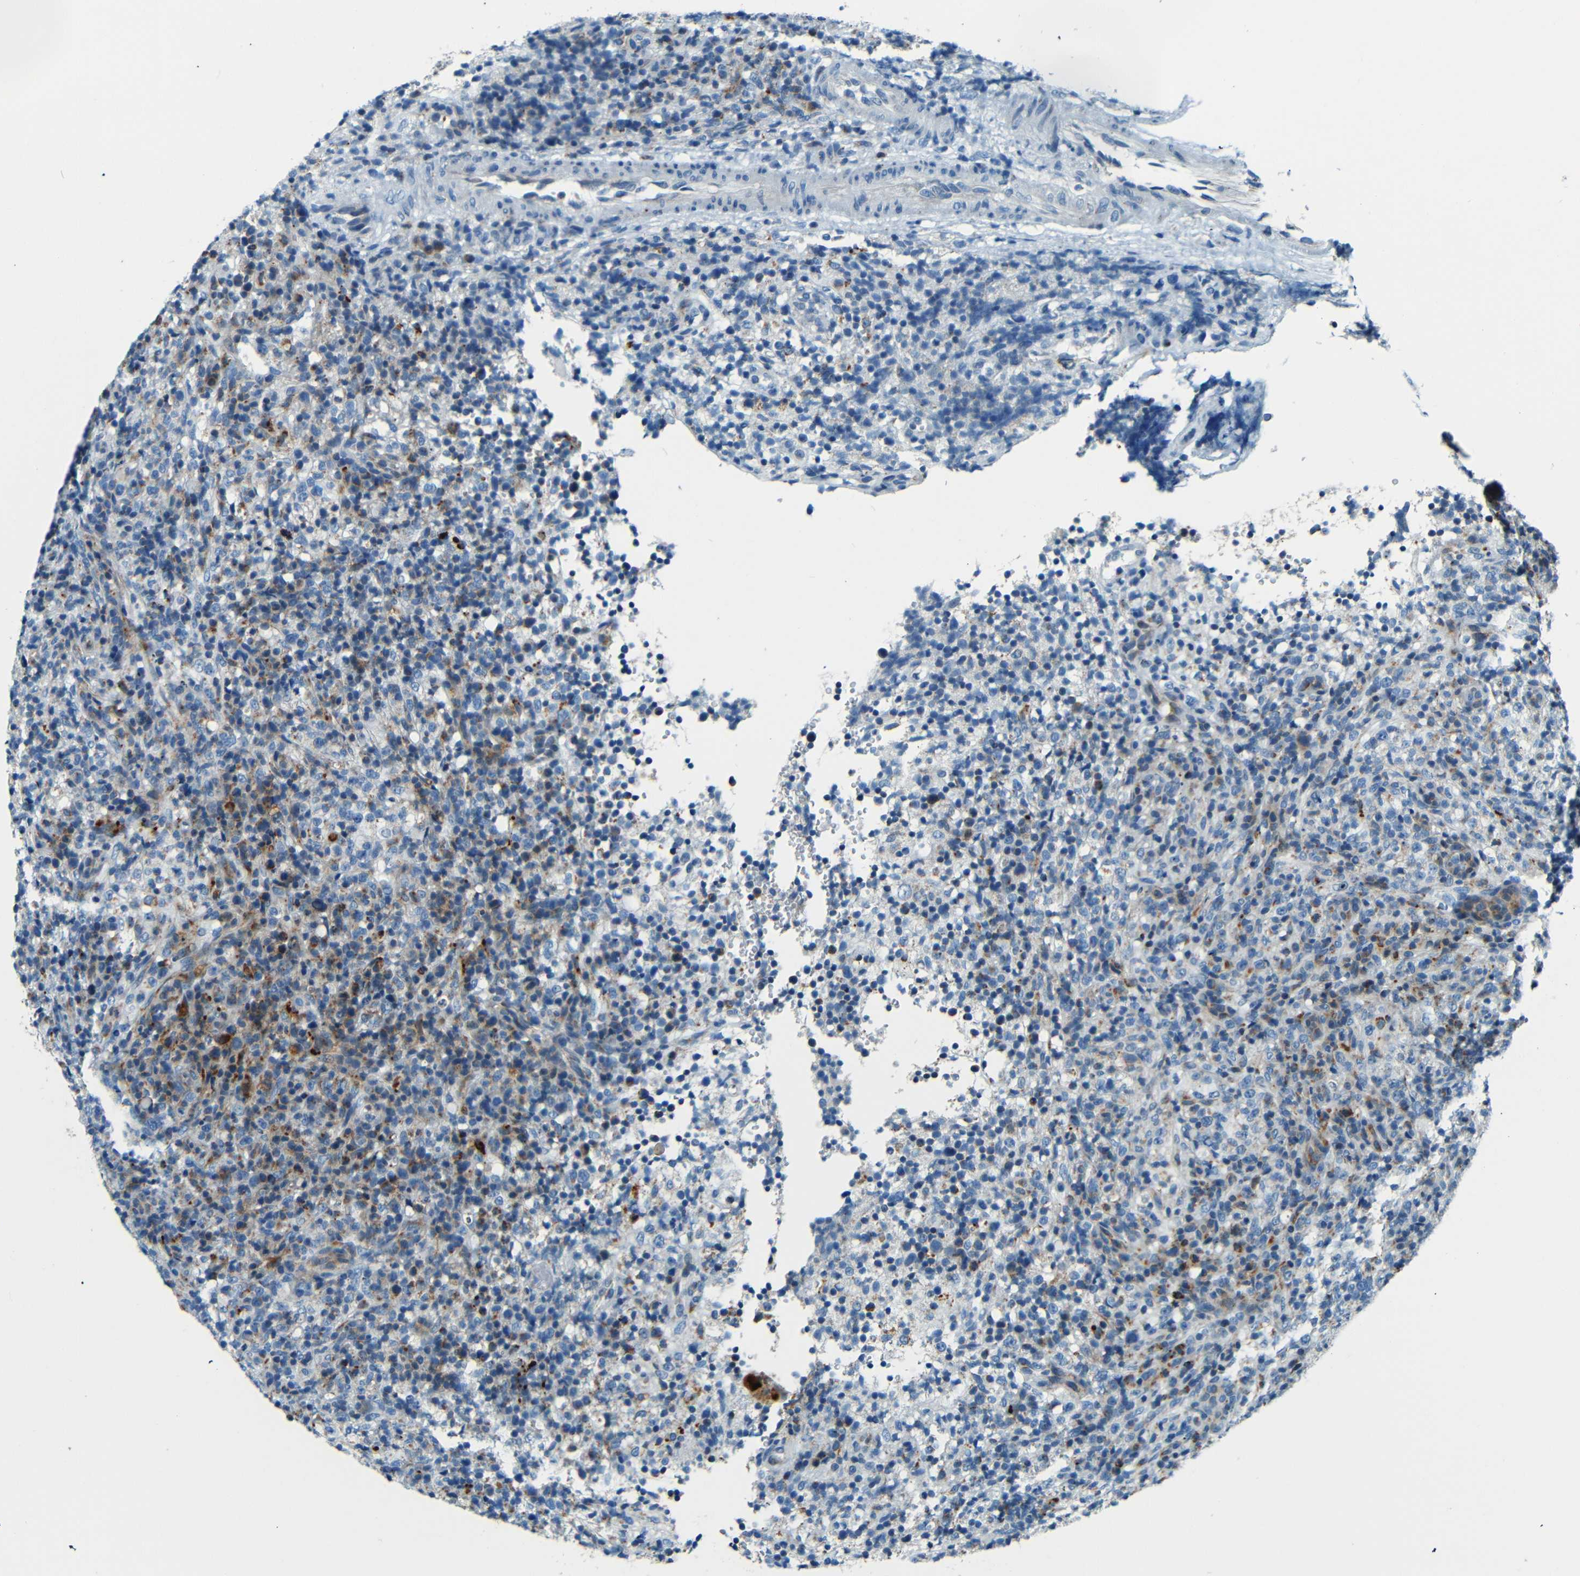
{"staining": {"intensity": "strong", "quantity": "<25%", "location": "cytoplasmic/membranous"}, "tissue": "lymphoma", "cell_type": "Tumor cells", "image_type": "cancer", "snomed": [{"axis": "morphology", "description": "Malignant lymphoma, non-Hodgkin's type, High grade"}, {"axis": "topography", "description": "Lymph node"}], "caption": "This histopathology image demonstrates immunohistochemistry (IHC) staining of high-grade malignant lymphoma, non-Hodgkin's type, with medium strong cytoplasmic/membranous positivity in about <25% of tumor cells.", "gene": "WSCD2", "patient": {"sex": "female", "age": 76}}